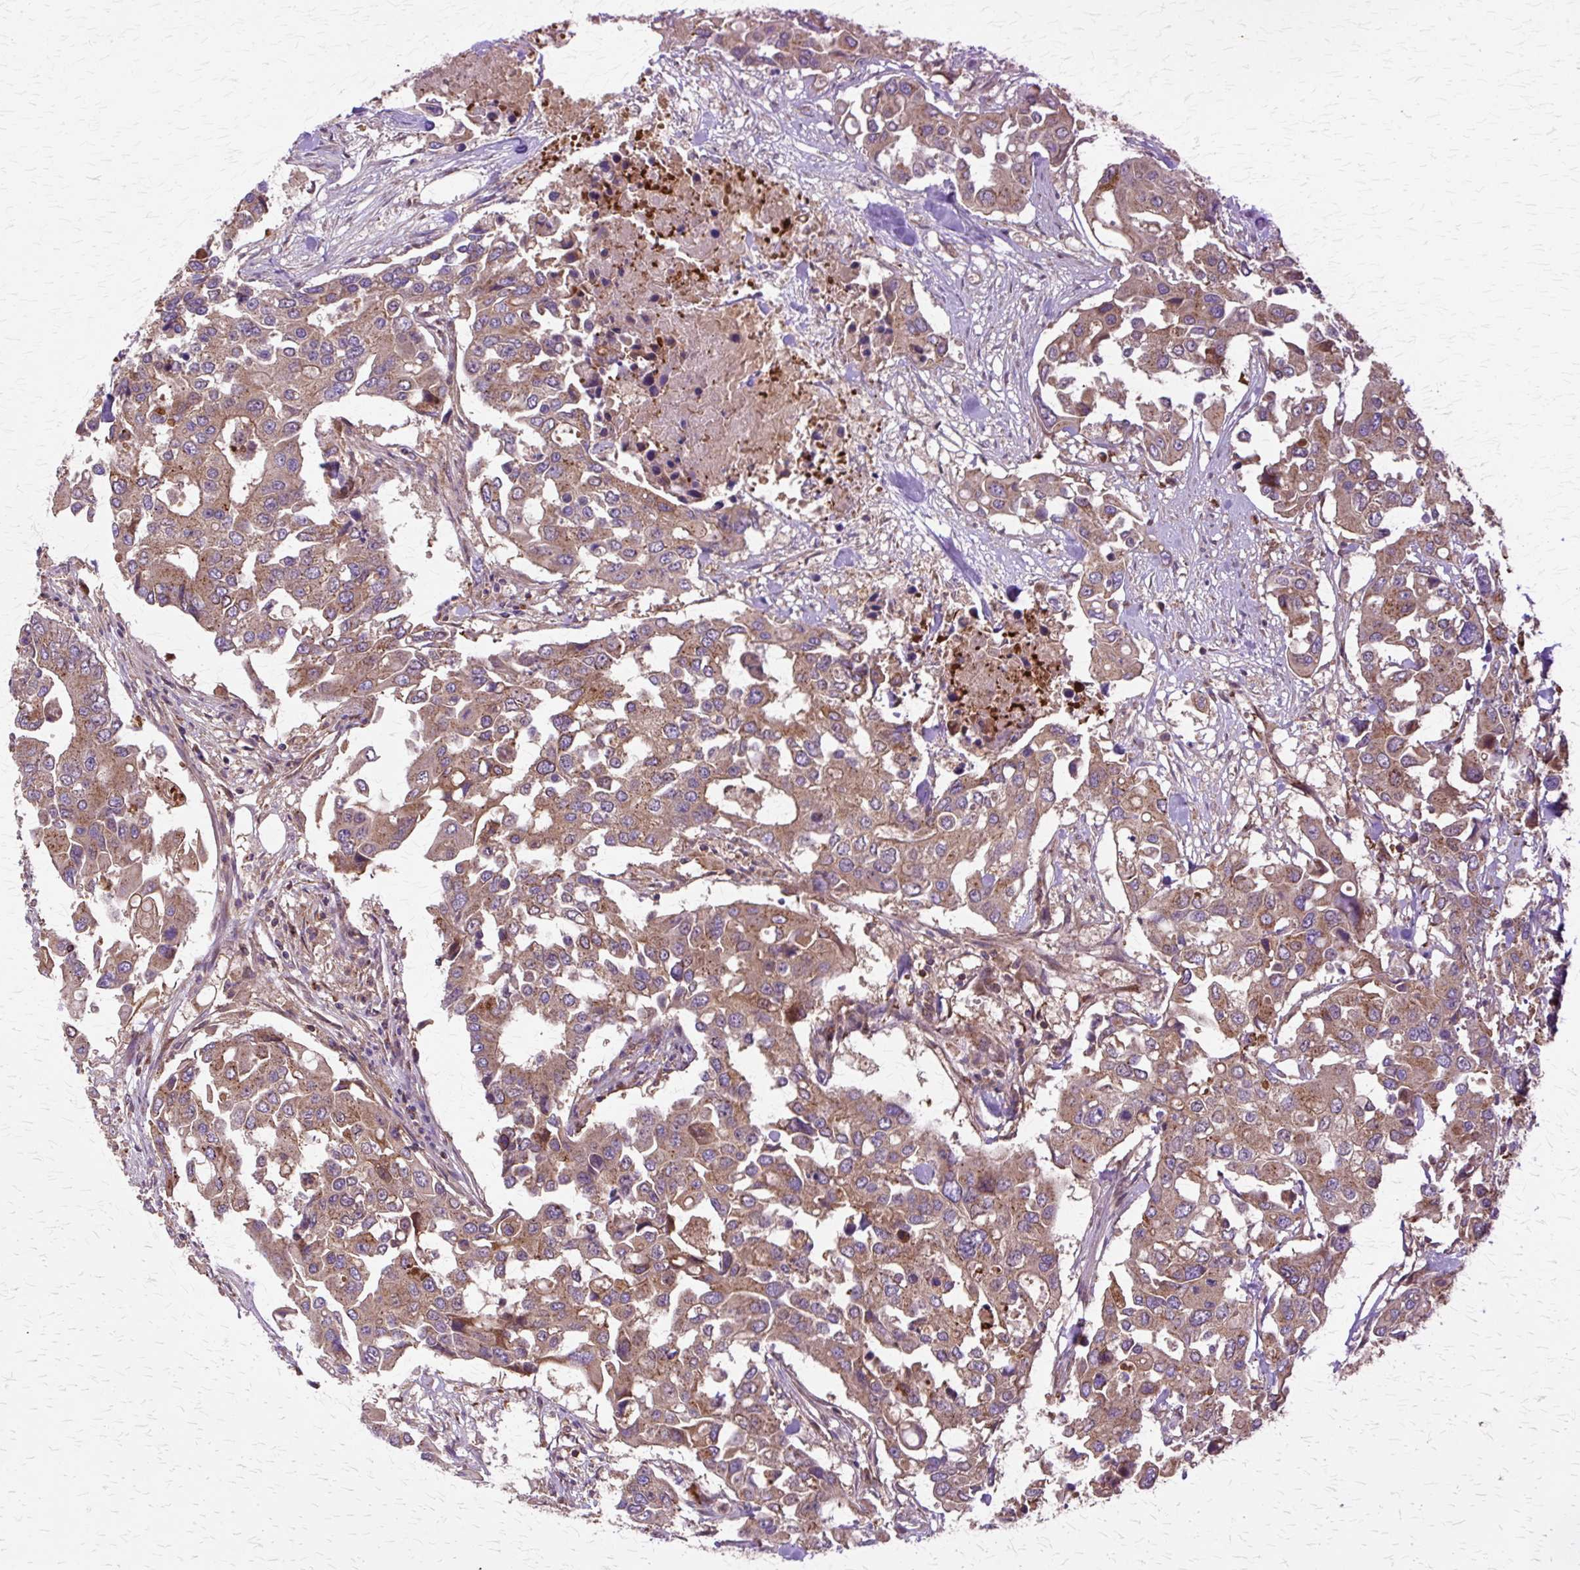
{"staining": {"intensity": "moderate", "quantity": ">75%", "location": "cytoplasmic/membranous"}, "tissue": "colorectal cancer", "cell_type": "Tumor cells", "image_type": "cancer", "snomed": [{"axis": "morphology", "description": "Adenocarcinoma, NOS"}, {"axis": "topography", "description": "Colon"}], "caption": "A brown stain shows moderate cytoplasmic/membranous staining of a protein in human colorectal cancer tumor cells. (IHC, brightfield microscopy, high magnification).", "gene": "COPB1", "patient": {"sex": "male", "age": 77}}